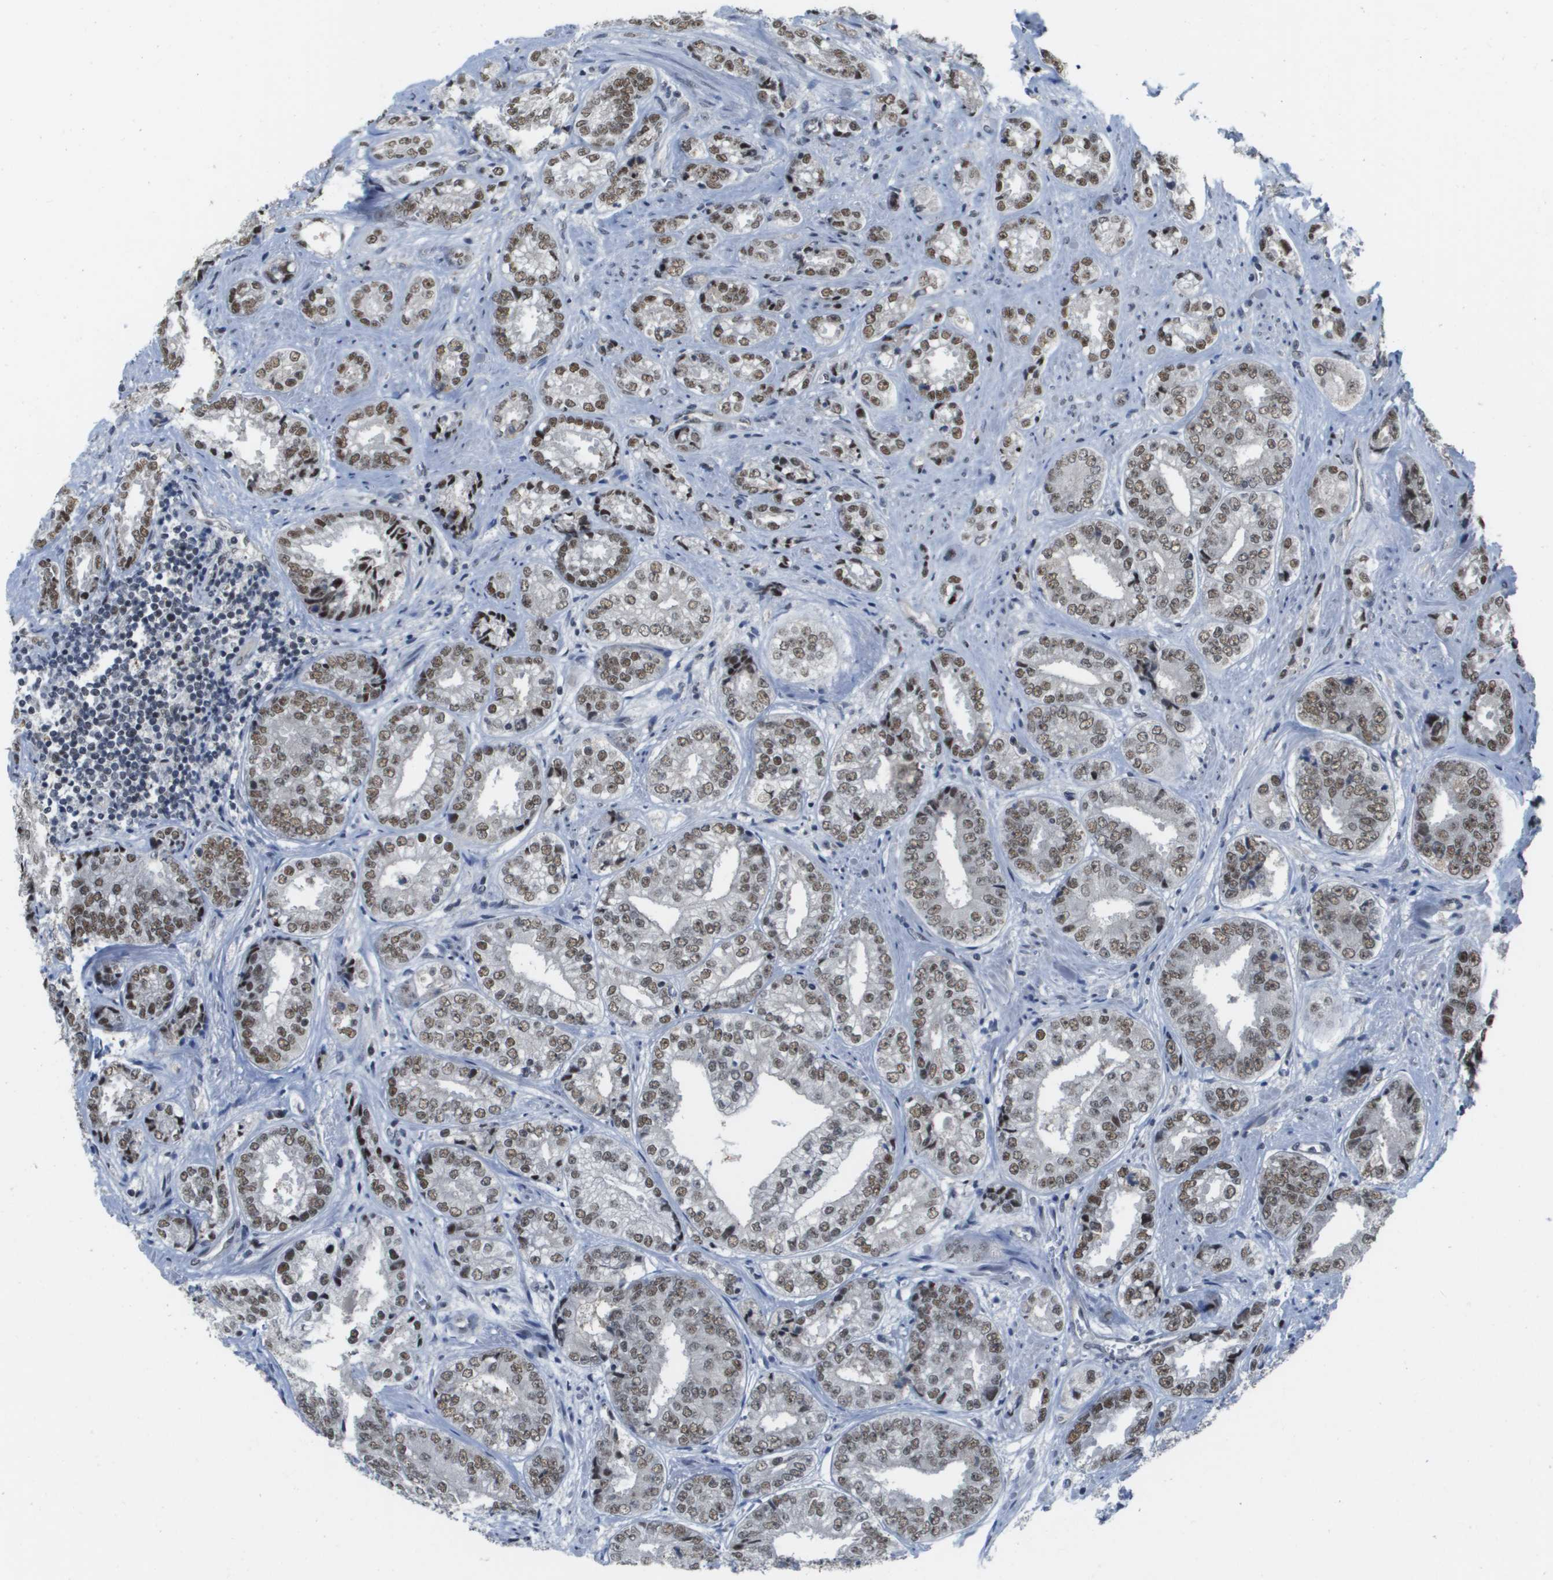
{"staining": {"intensity": "moderate", "quantity": ">75%", "location": "nuclear"}, "tissue": "prostate cancer", "cell_type": "Tumor cells", "image_type": "cancer", "snomed": [{"axis": "morphology", "description": "Adenocarcinoma, High grade"}, {"axis": "topography", "description": "Prostate"}], "caption": "A brown stain labels moderate nuclear expression of a protein in prostate adenocarcinoma (high-grade) tumor cells.", "gene": "ISY1", "patient": {"sex": "male", "age": 61}}